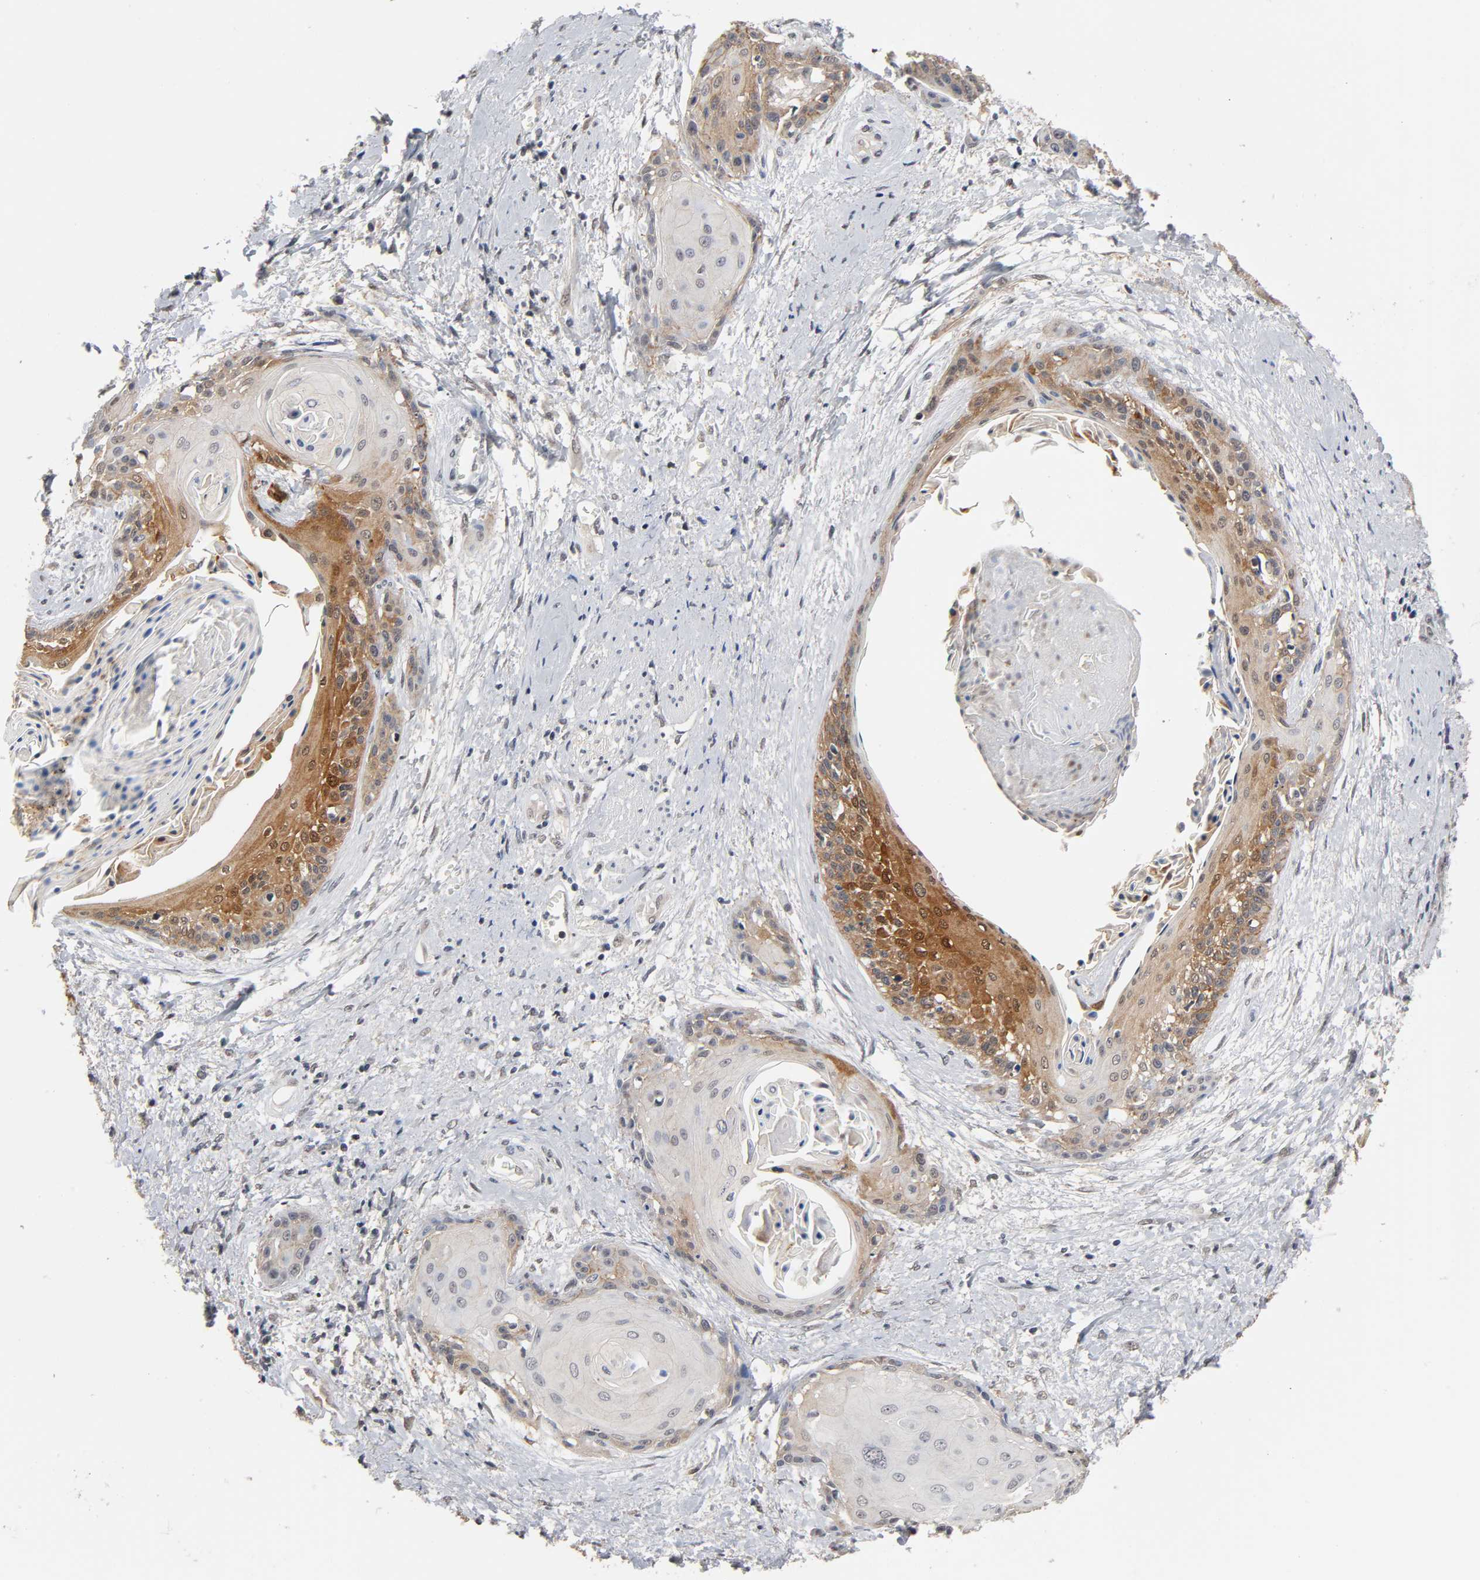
{"staining": {"intensity": "moderate", "quantity": ">75%", "location": "cytoplasmic/membranous"}, "tissue": "cervical cancer", "cell_type": "Tumor cells", "image_type": "cancer", "snomed": [{"axis": "morphology", "description": "Squamous cell carcinoma, NOS"}, {"axis": "topography", "description": "Cervix"}], "caption": "The micrograph displays staining of cervical squamous cell carcinoma, revealing moderate cytoplasmic/membranous protein expression (brown color) within tumor cells.", "gene": "HTR1E", "patient": {"sex": "female", "age": 57}}